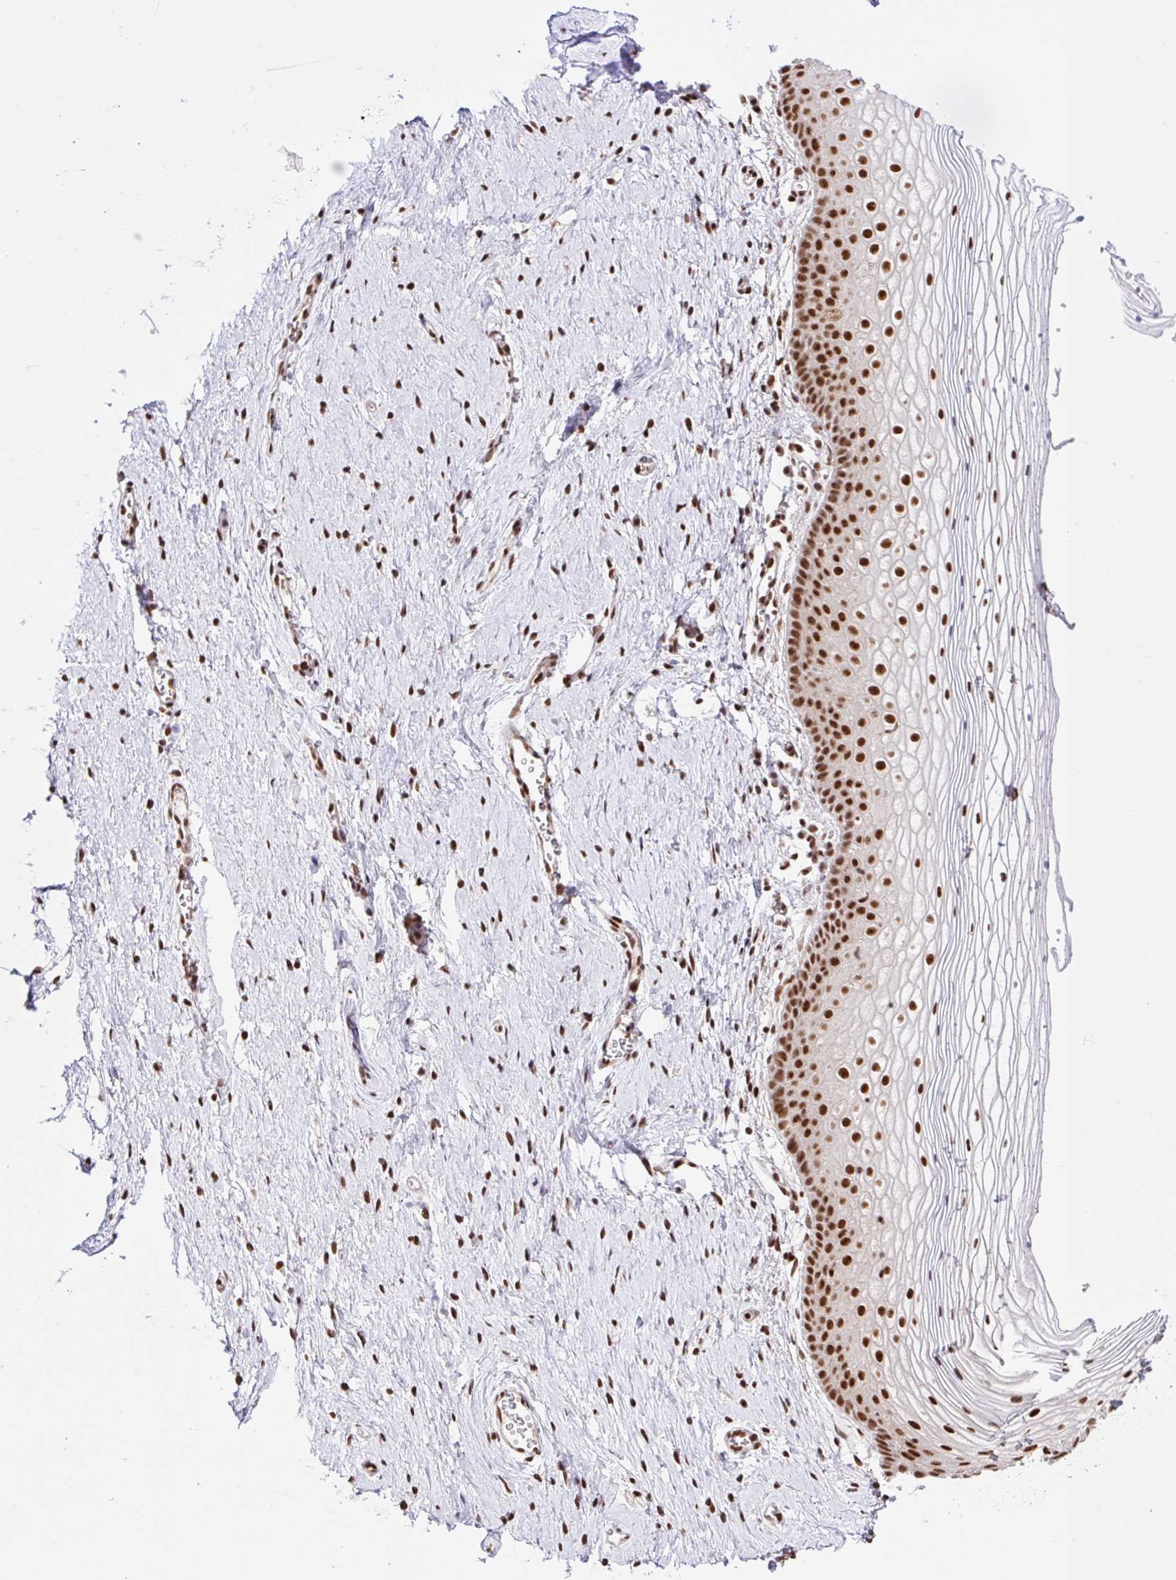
{"staining": {"intensity": "strong", "quantity": ">75%", "location": "nuclear"}, "tissue": "vagina", "cell_type": "Squamous epithelial cells", "image_type": "normal", "snomed": [{"axis": "morphology", "description": "Normal tissue, NOS"}, {"axis": "topography", "description": "Vagina"}], "caption": "A brown stain highlights strong nuclear staining of a protein in squamous epithelial cells of benign vagina.", "gene": "CCDC12", "patient": {"sex": "female", "age": 56}}